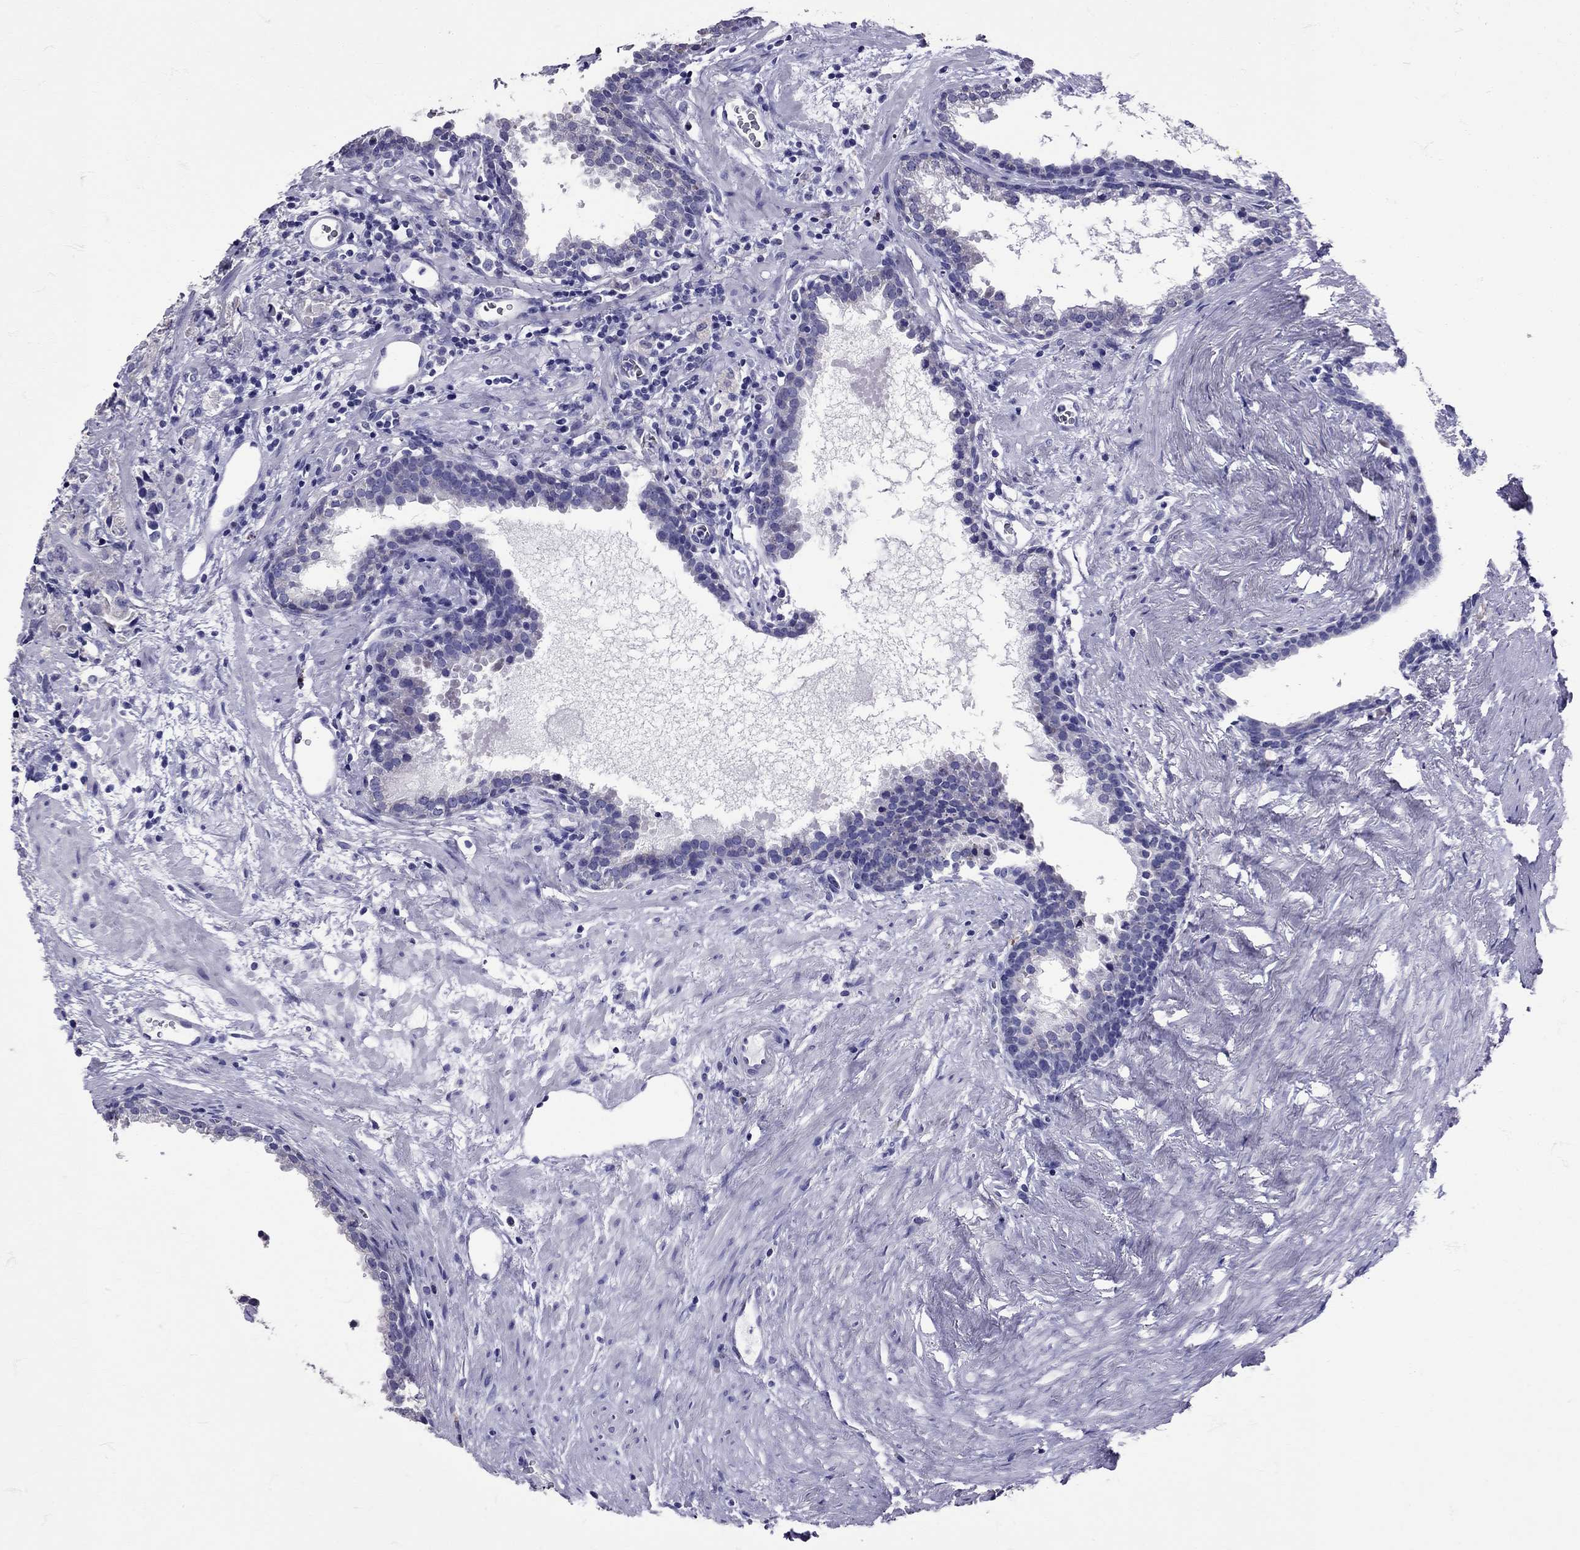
{"staining": {"intensity": "negative", "quantity": "none", "location": "none"}, "tissue": "prostate cancer", "cell_type": "Tumor cells", "image_type": "cancer", "snomed": [{"axis": "morphology", "description": "Adenocarcinoma, NOS"}, {"axis": "topography", "description": "Prostate and seminal vesicle, NOS"}], "caption": "There is no significant positivity in tumor cells of prostate cancer (adenocarcinoma).", "gene": "TBR1", "patient": {"sex": "male", "age": 63}}